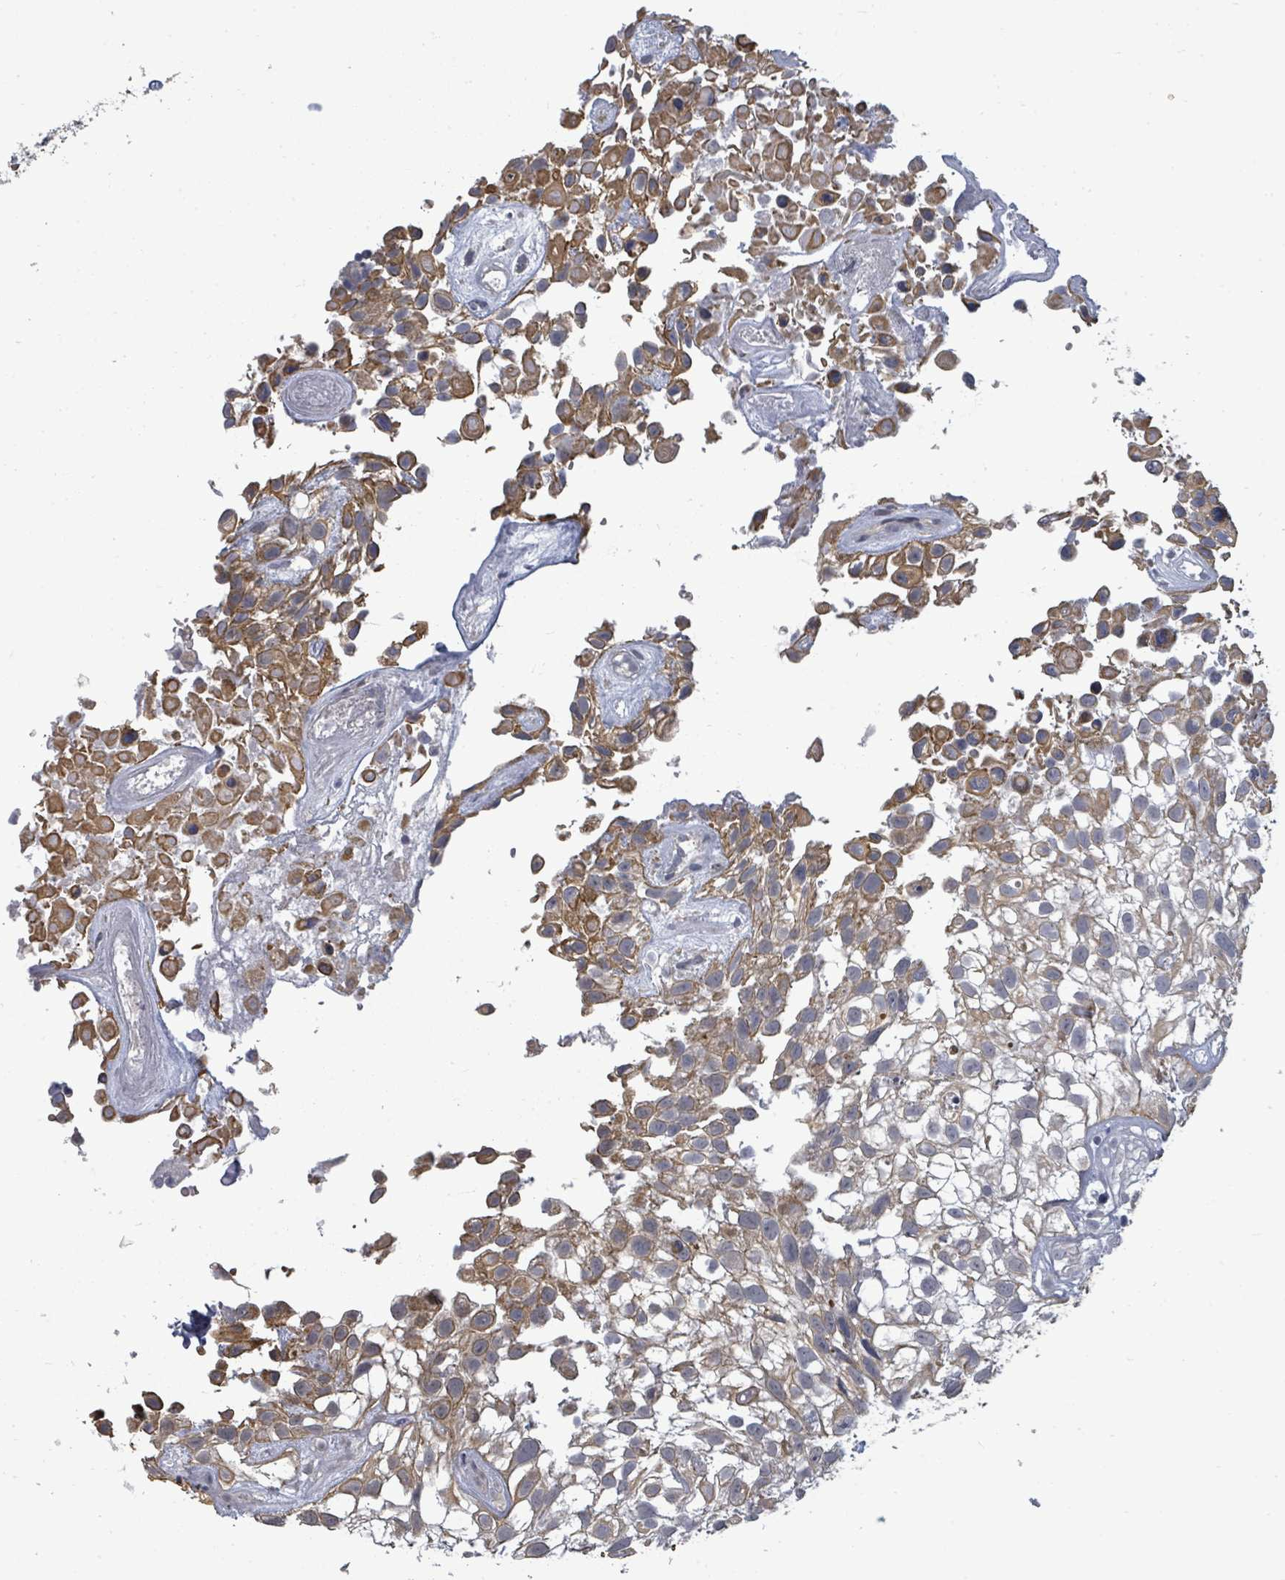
{"staining": {"intensity": "moderate", "quantity": "25%-75%", "location": "cytoplasmic/membranous"}, "tissue": "urothelial cancer", "cell_type": "Tumor cells", "image_type": "cancer", "snomed": [{"axis": "morphology", "description": "Urothelial carcinoma, High grade"}, {"axis": "topography", "description": "Urinary bladder"}], "caption": "Urothelial carcinoma (high-grade) tissue reveals moderate cytoplasmic/membranous positivity in approximately 25%-75% of tumor cells, visualized by immunohistochemistry.", "gene": "ASB12", "patient": {"sex": "male", "age": 56}}